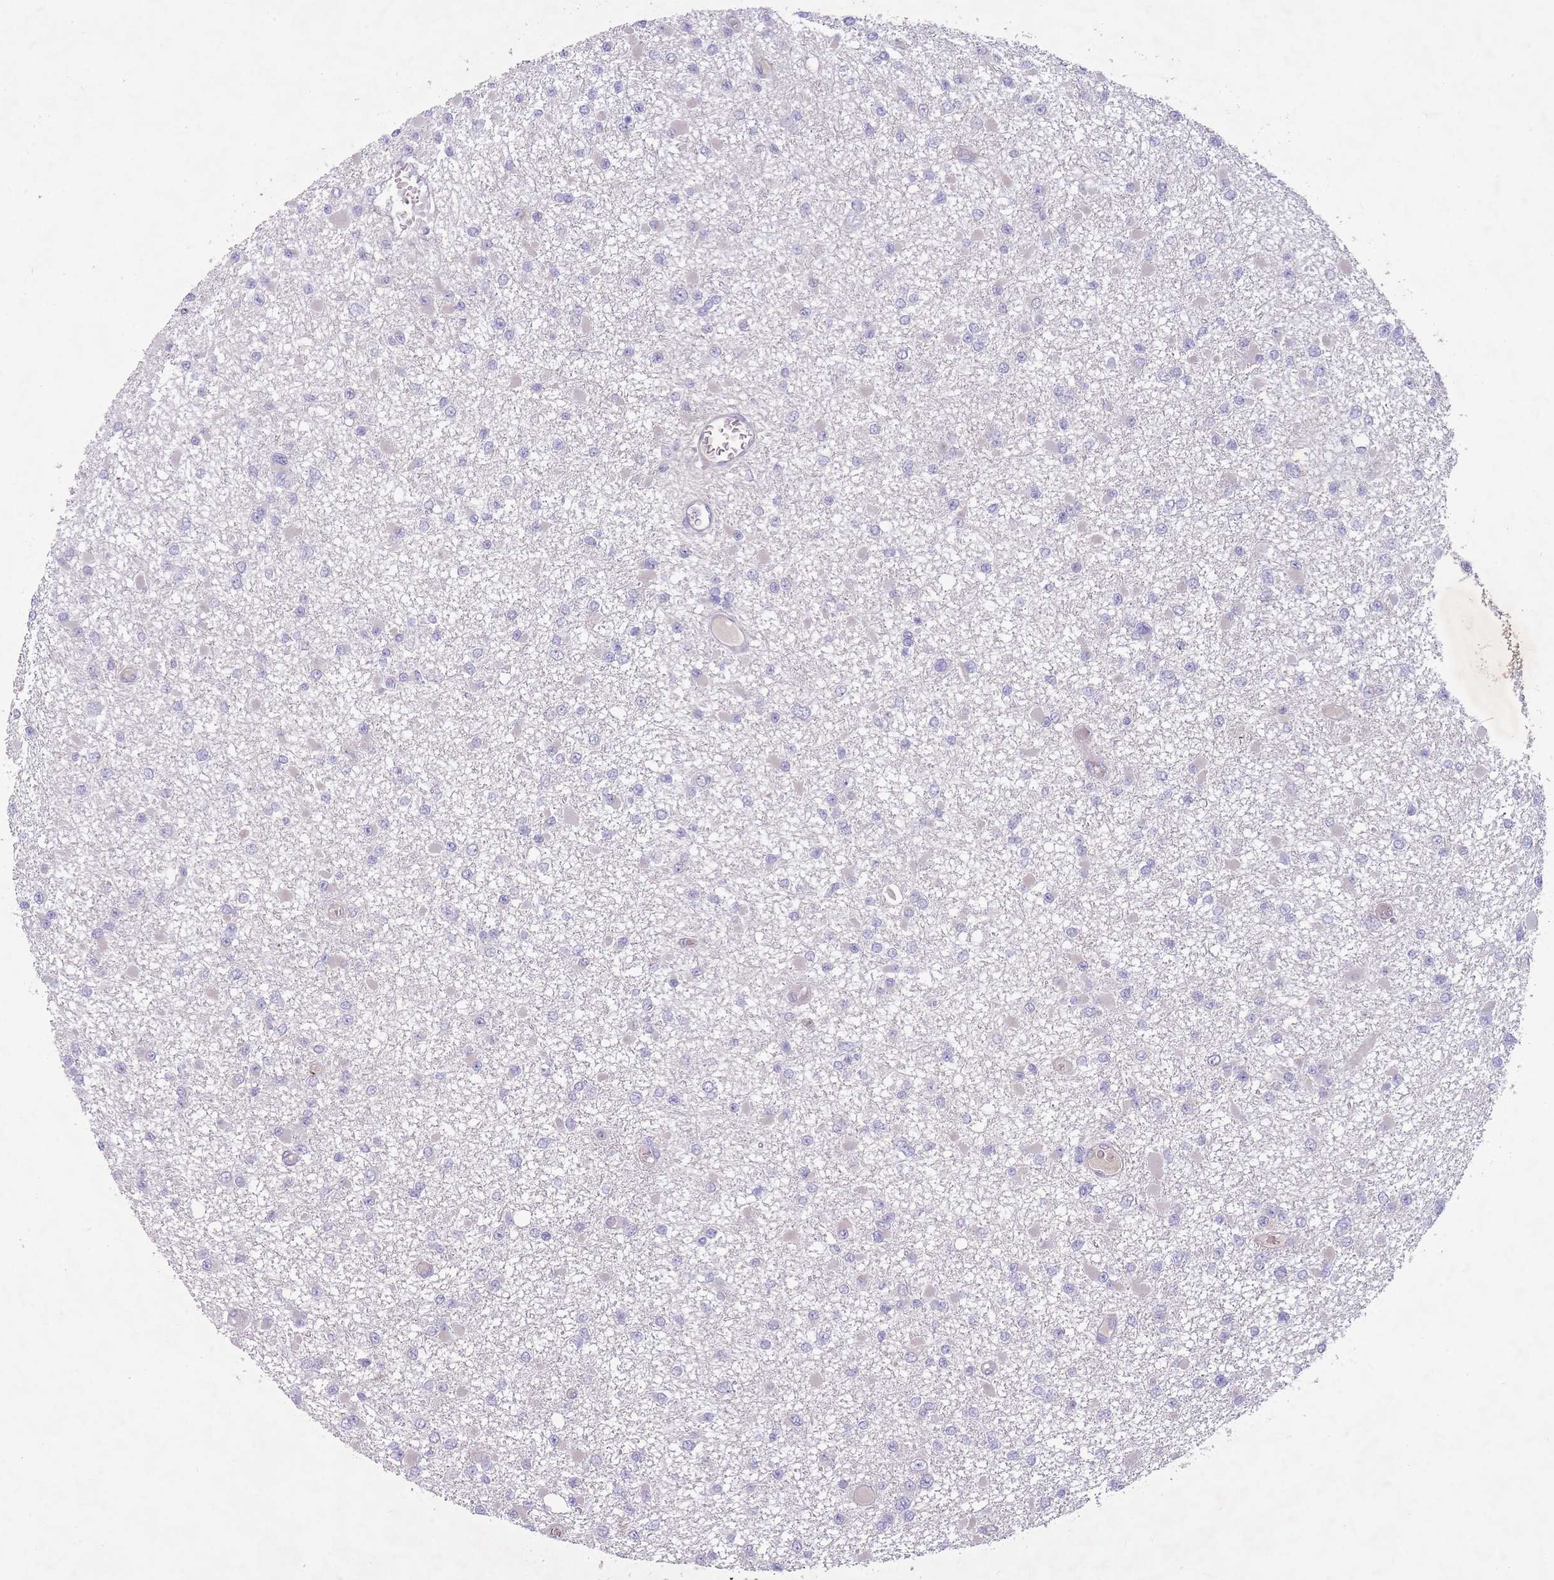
{"staining": {"intensity": "negative", "quantity": "none", "location": "none"}, "tissue": "glioma", "cell_type": "Tumor cells", "image_type": "cancer", "snomed": [{"axis": "morphology", "description": "Glioma, malignant, Low grade"}, {"axis": "topography", "description": "Brain"}], "caption": "Photomicrograph shows no significant protein positivity in tumor cells of glioma.", "gene": "PNPLA5", "patient": {"sex": "female", "age": 22}}